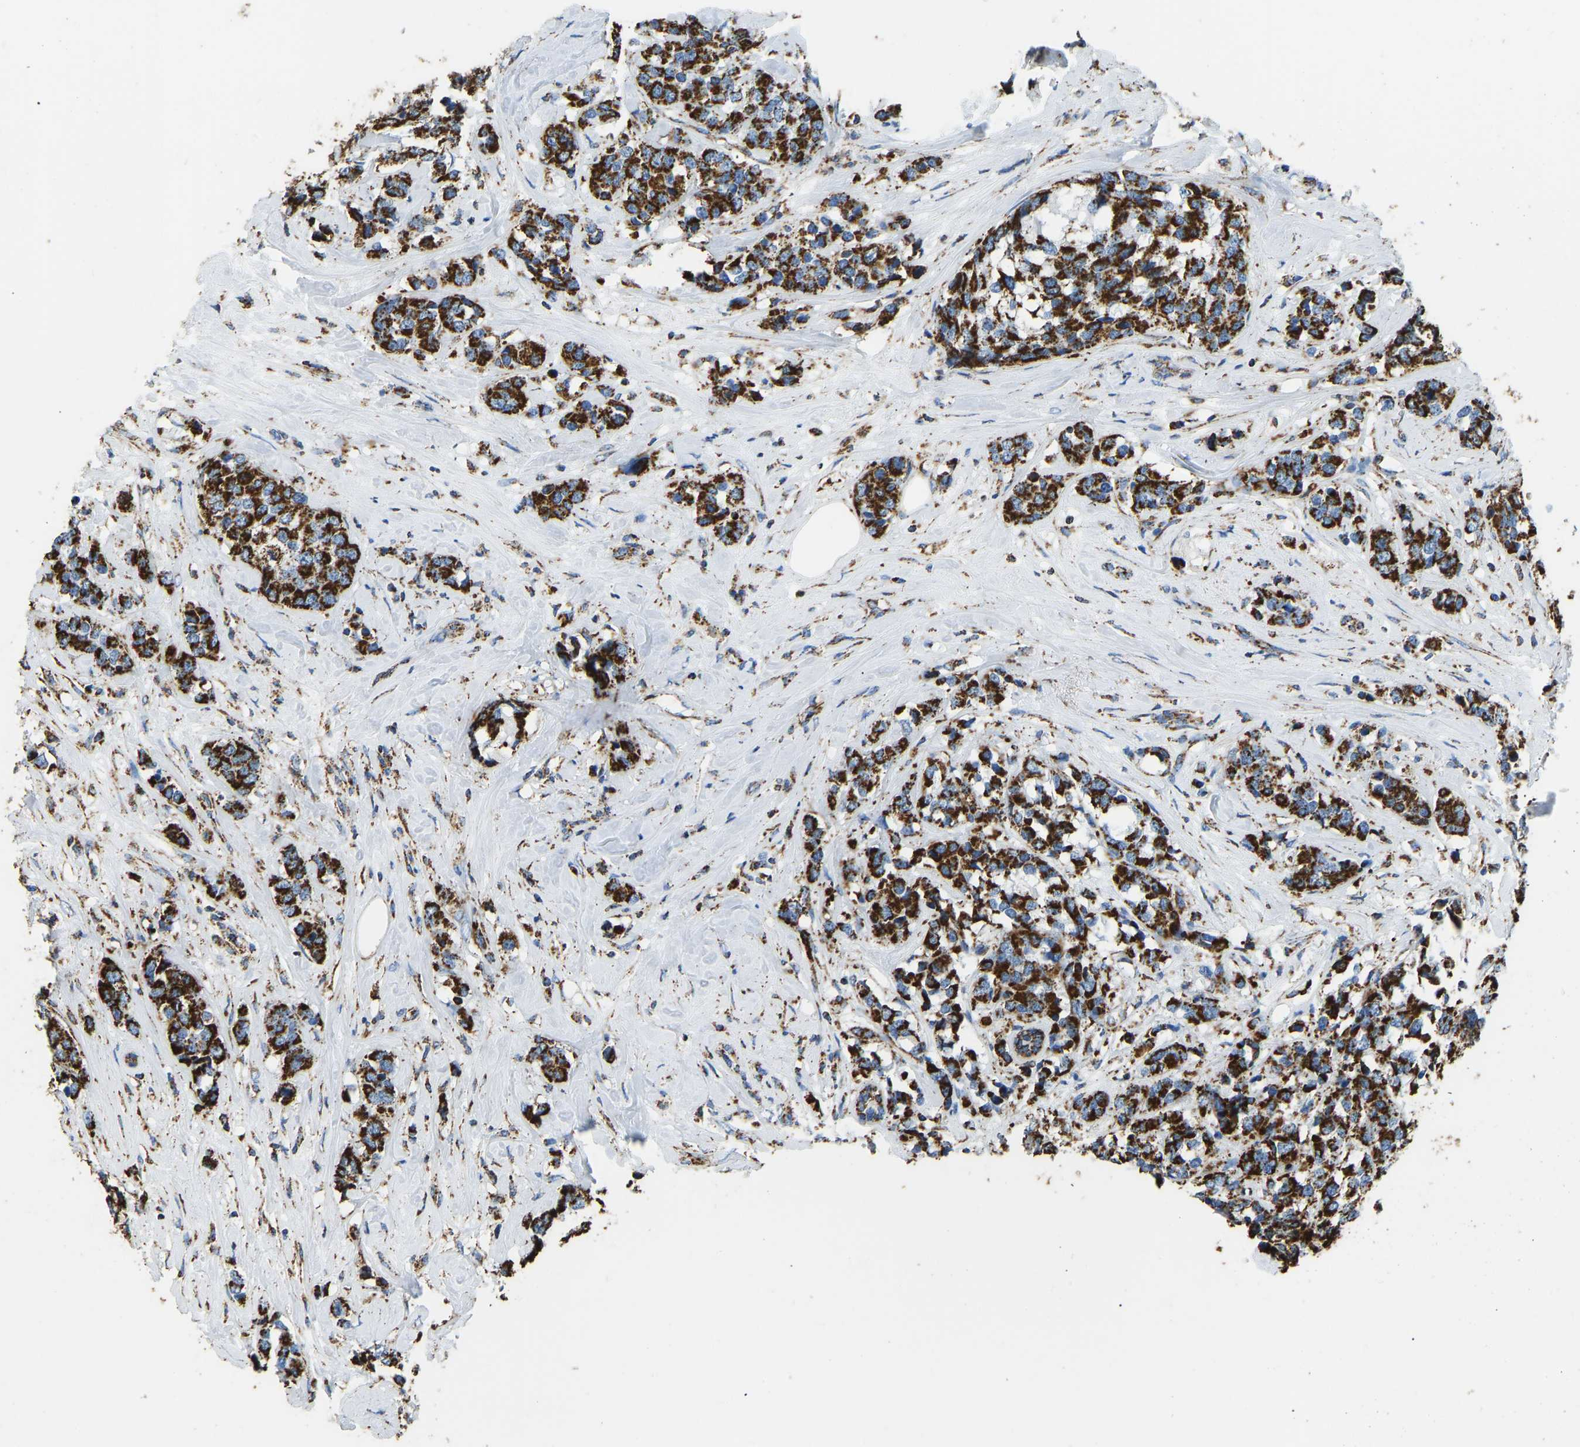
{"staining": {"intensity": "strong", "quantity": ">75%", "location": "cytoplasmic/membranous"}, "tissue": "breast cancer", "cell_type": "Tumor cells", "image_type": "cancer", "snomed": [{"axis": "morphology", "description": "Lobular carcinoma"}, {"axis": "topography", "description": "Breast"}], "caption": "Lobular carcinoma (breast) was stained to show a protein in brown. There is high levels of strong cytoplasmic/membranous expression in about >75% of tumor cells.", "gene": "IRX6", "patient": {"sex": "female", "age": 59}}